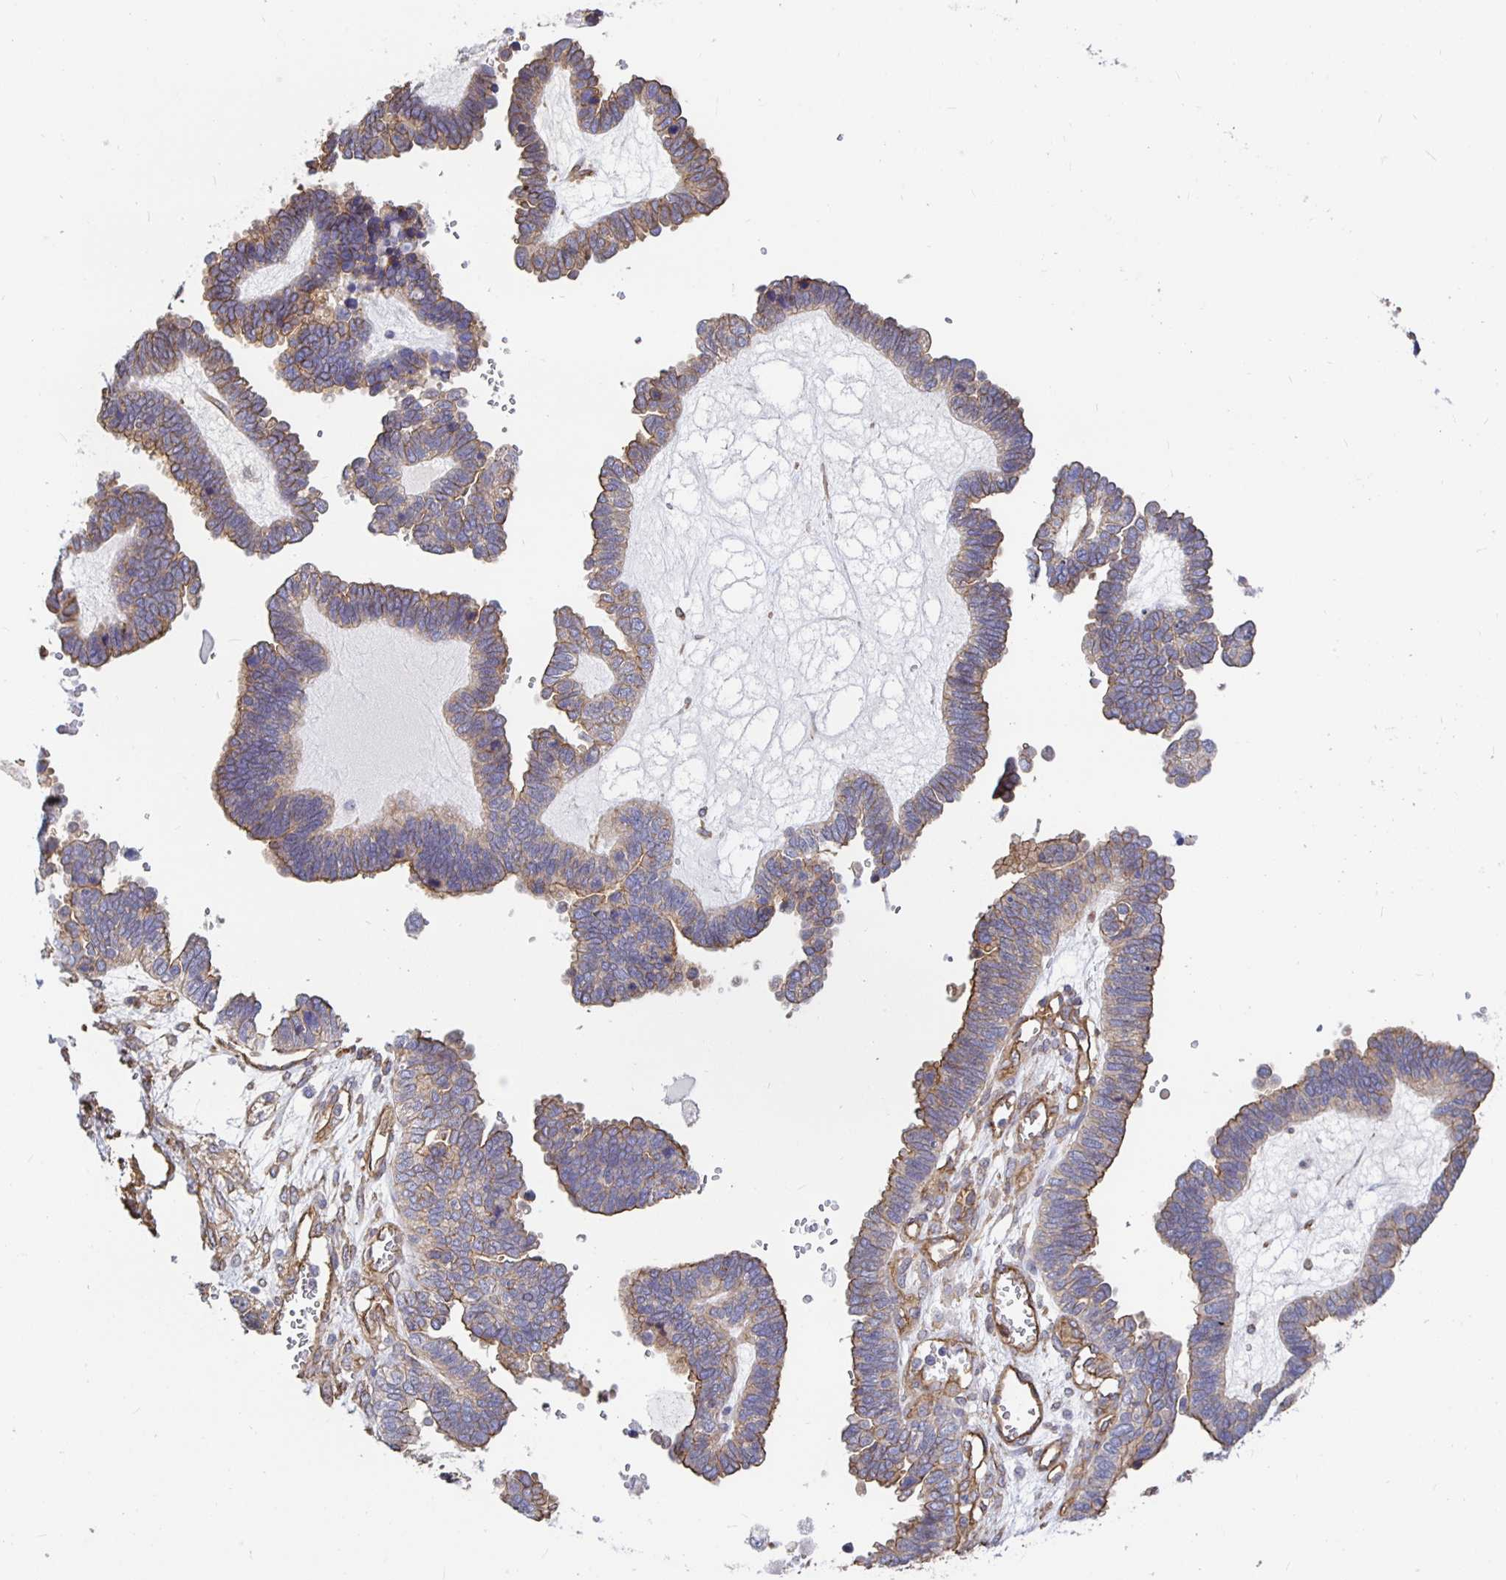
{"staining": {"intensity": "moderate", "quantity": "<25%", "location": "cytoplasmic/membranous"}, "tissue": "ovarian cancer", "cell_type": "Tumor cells", "image_type": "cancer", "snomed": [{"axis": "morphology", "description": "Cystadenocarcinoma, serous, NOS"}, {"axis": "topography", "description": "Ovary"}], "caption": "Immunohistochemical staining of human ovarian cancer demonstrates low levels of moderate cytoplasmic/membranous protein expression in about <25% of tumor cells. (Brightfield microscopy of DAB IHC at high magnification).", "gene": "ARHGEF39", "patient": {"sex": "female", "age": 51}}